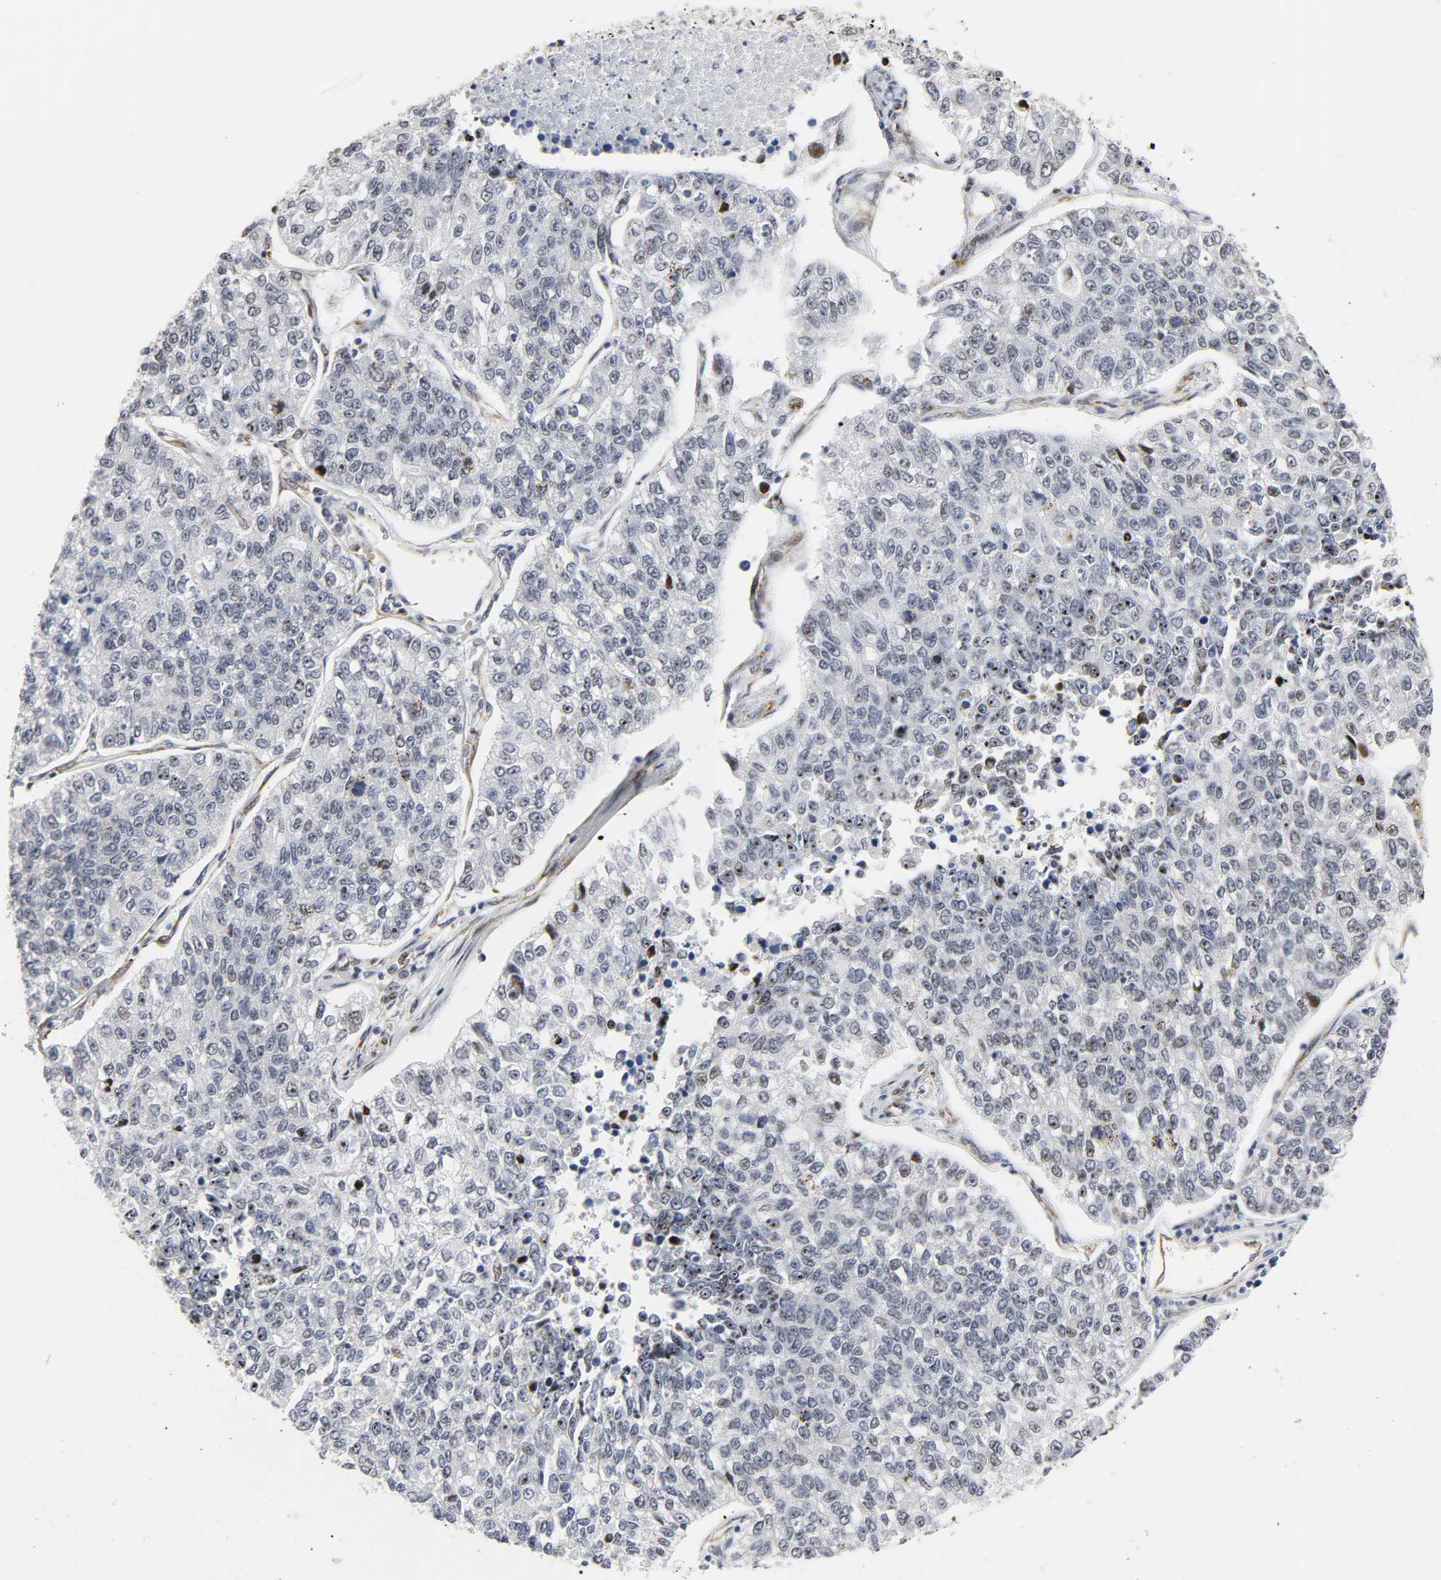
{"staining": {"intensity": "negative", "quantity": "none", "location": "none"}, "tissue": "lung cancer", "cell_type": "Tumor cells", "image_type": "cancer", "snomed": [{"axis": "morphology", "description": "Adenocarcinoma, NOS"}, {"axis": "topography", "description": "Lung"}], "caption": "Immunohistochemical staining of lung cancer (adenocarcinoma) demonstrates no significant expression in tumor cells. Brightfield microscopy of immunohistochemistry stained with DAB (3,3'-diaminobenzidine) (brown) and hematoxylin (blue), captured at high magnification.", "gene": "DOCK1", "patient": {"sex": "male", "age": 49}}